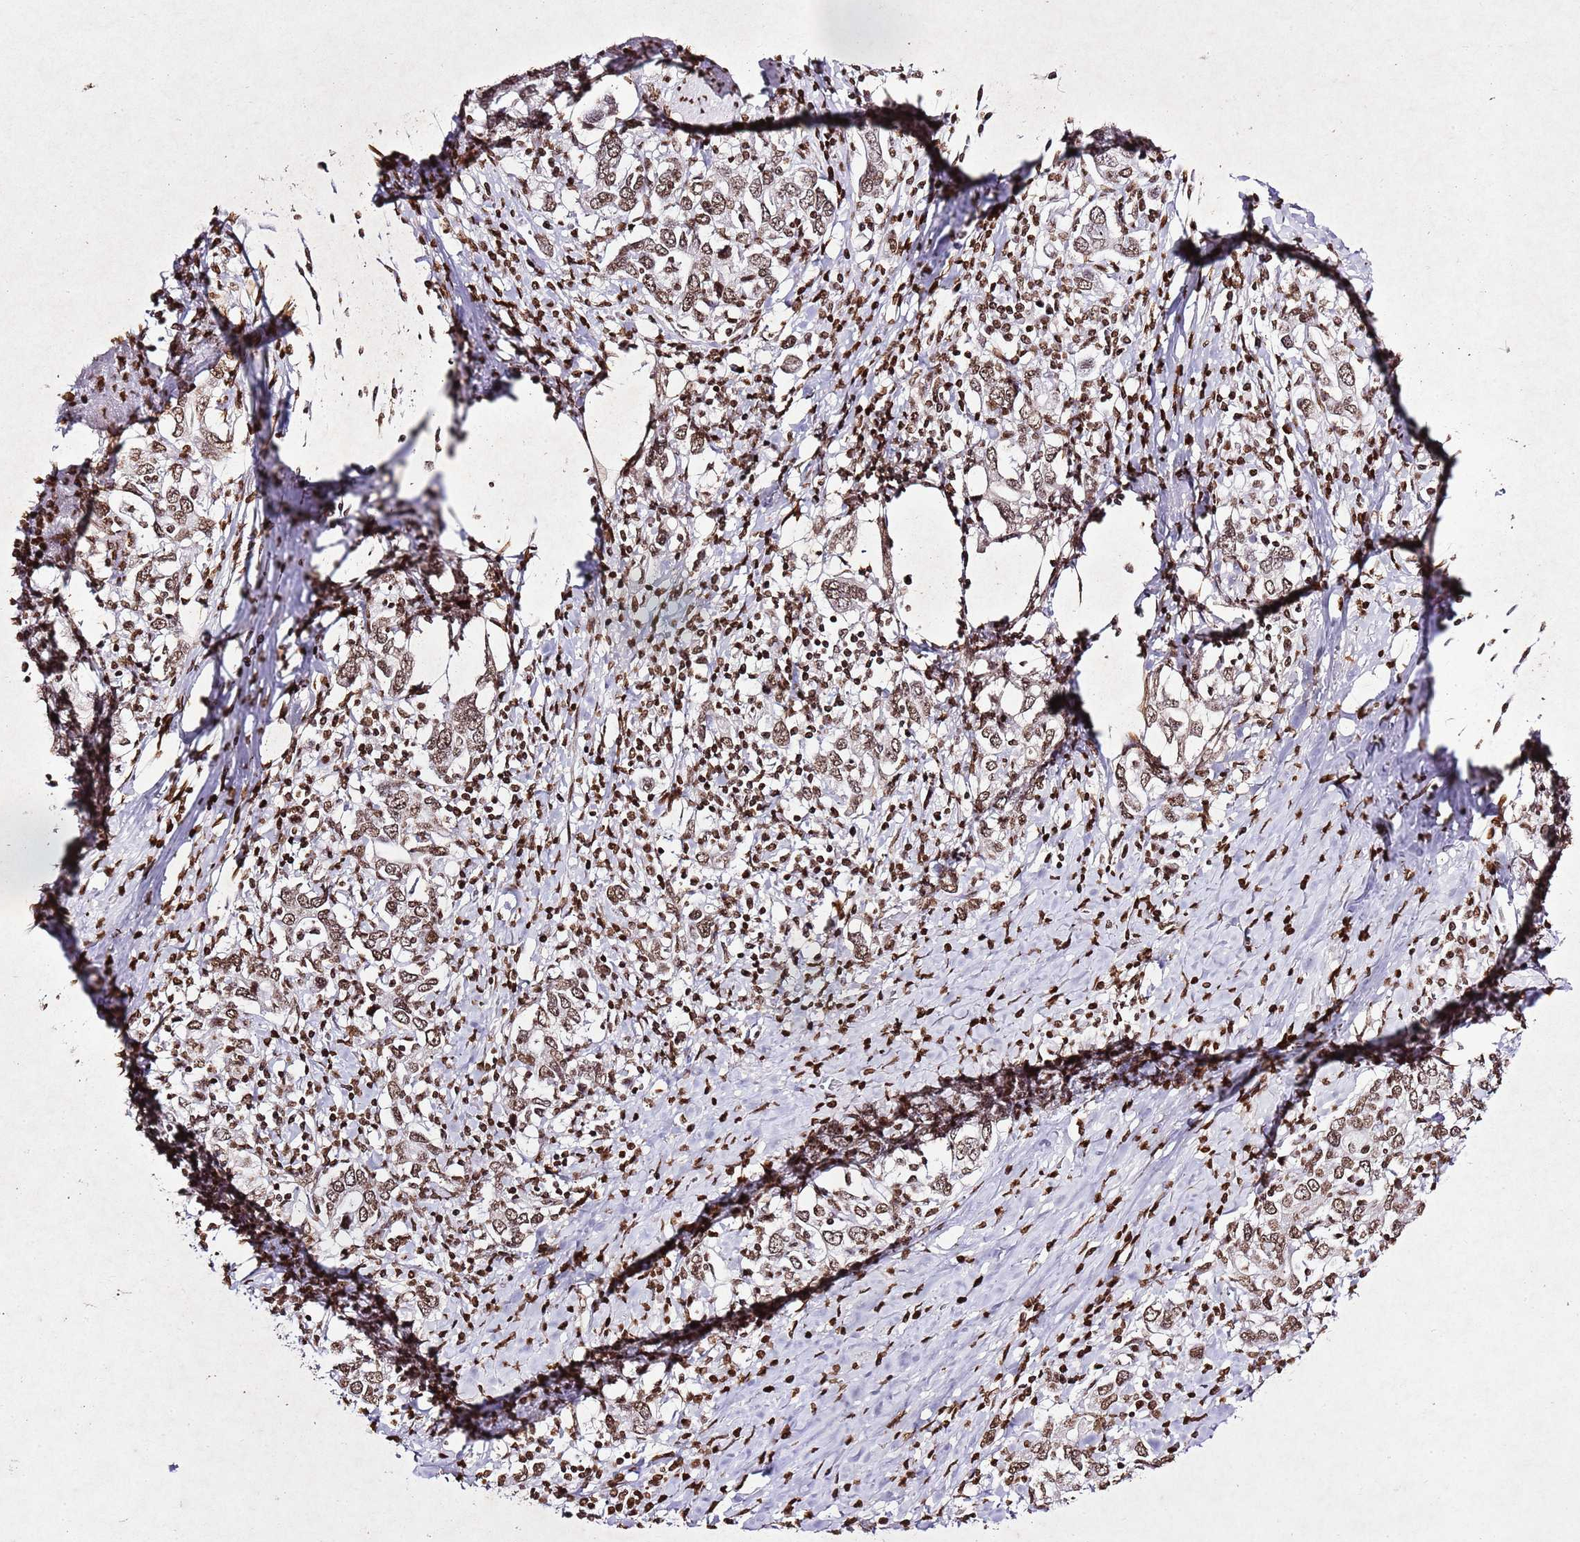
{"staining": {"intensity": "moderate", "quantity": ">75%", "location": "nuclear"}, "tissue": "stomach cancer", "cell_type": "Tumor cells", "image_type": "cancer", "snomed": [{"axis": "morphology", "description": "Adenocarcinoma, NOS"}, {"axis": "topography", "description": "Stomach, upper"}, {"axis": "topography", "description": "Stomach"}], "caption": "Immunohistochemical staining of human adenocarcinoma (stomach) reveals medium levels of moderate nuclear protein staining in approximately >75% of tumor cells.", "gene": "BMAL1", "patient": {"sex": "male", "age": 62}}